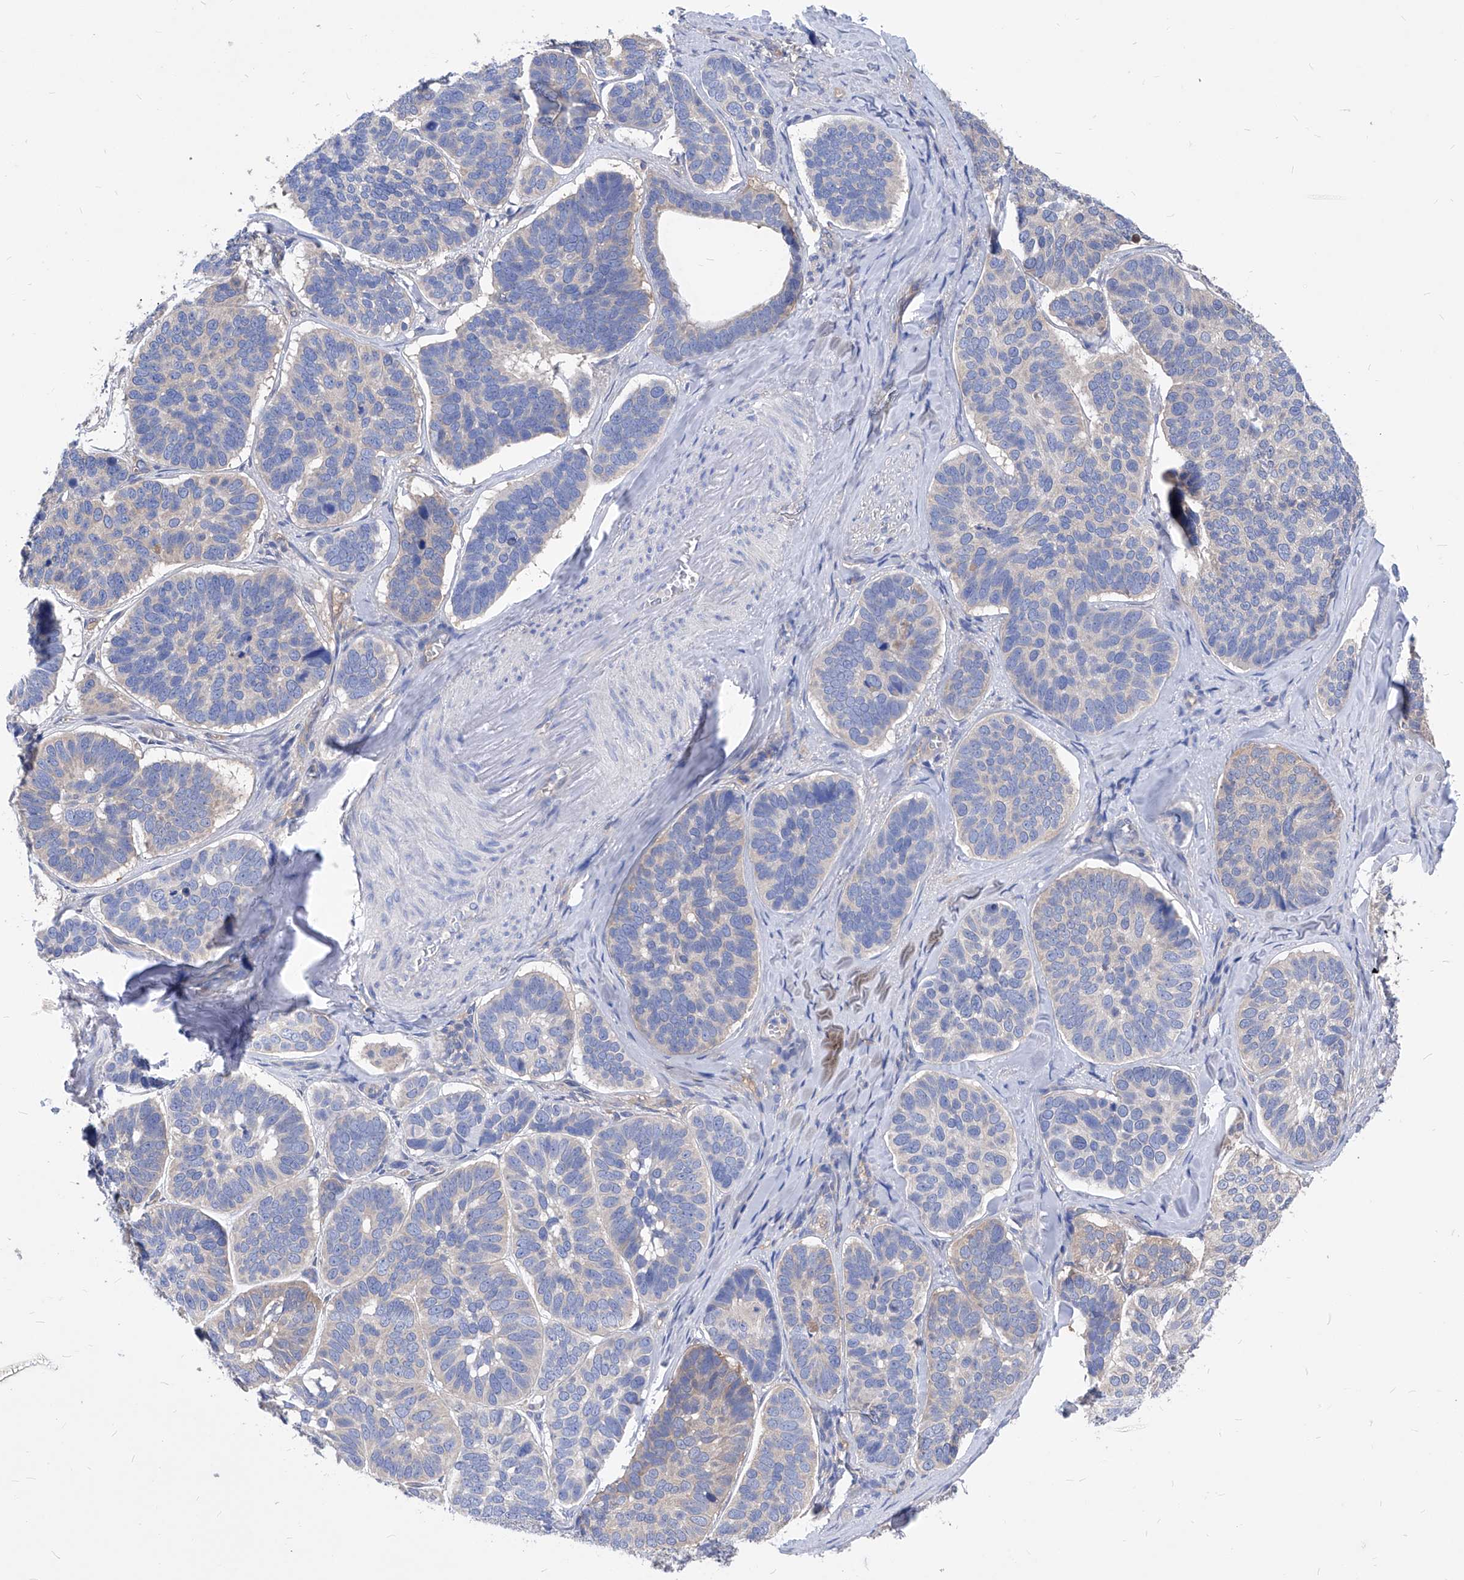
{"staining": {"intensity": "weak", "quantity": "<25%", "location": "cytoplasmic/membranous"}, "tissue": "skin cancer", "cell_type": "Tumor cells", "image_type": "cancer", "snomed": [{"axis": "morphology", "description": "Basal cell carcinoma"}, {"axis": "topography", "description": "Skin"}], "caption": "Tumor cells are negative for protein expression in human basal cell carcinoma (skin).", "gene": "XPNPEP1", "patient": {"sex": "male", "age": 62}}